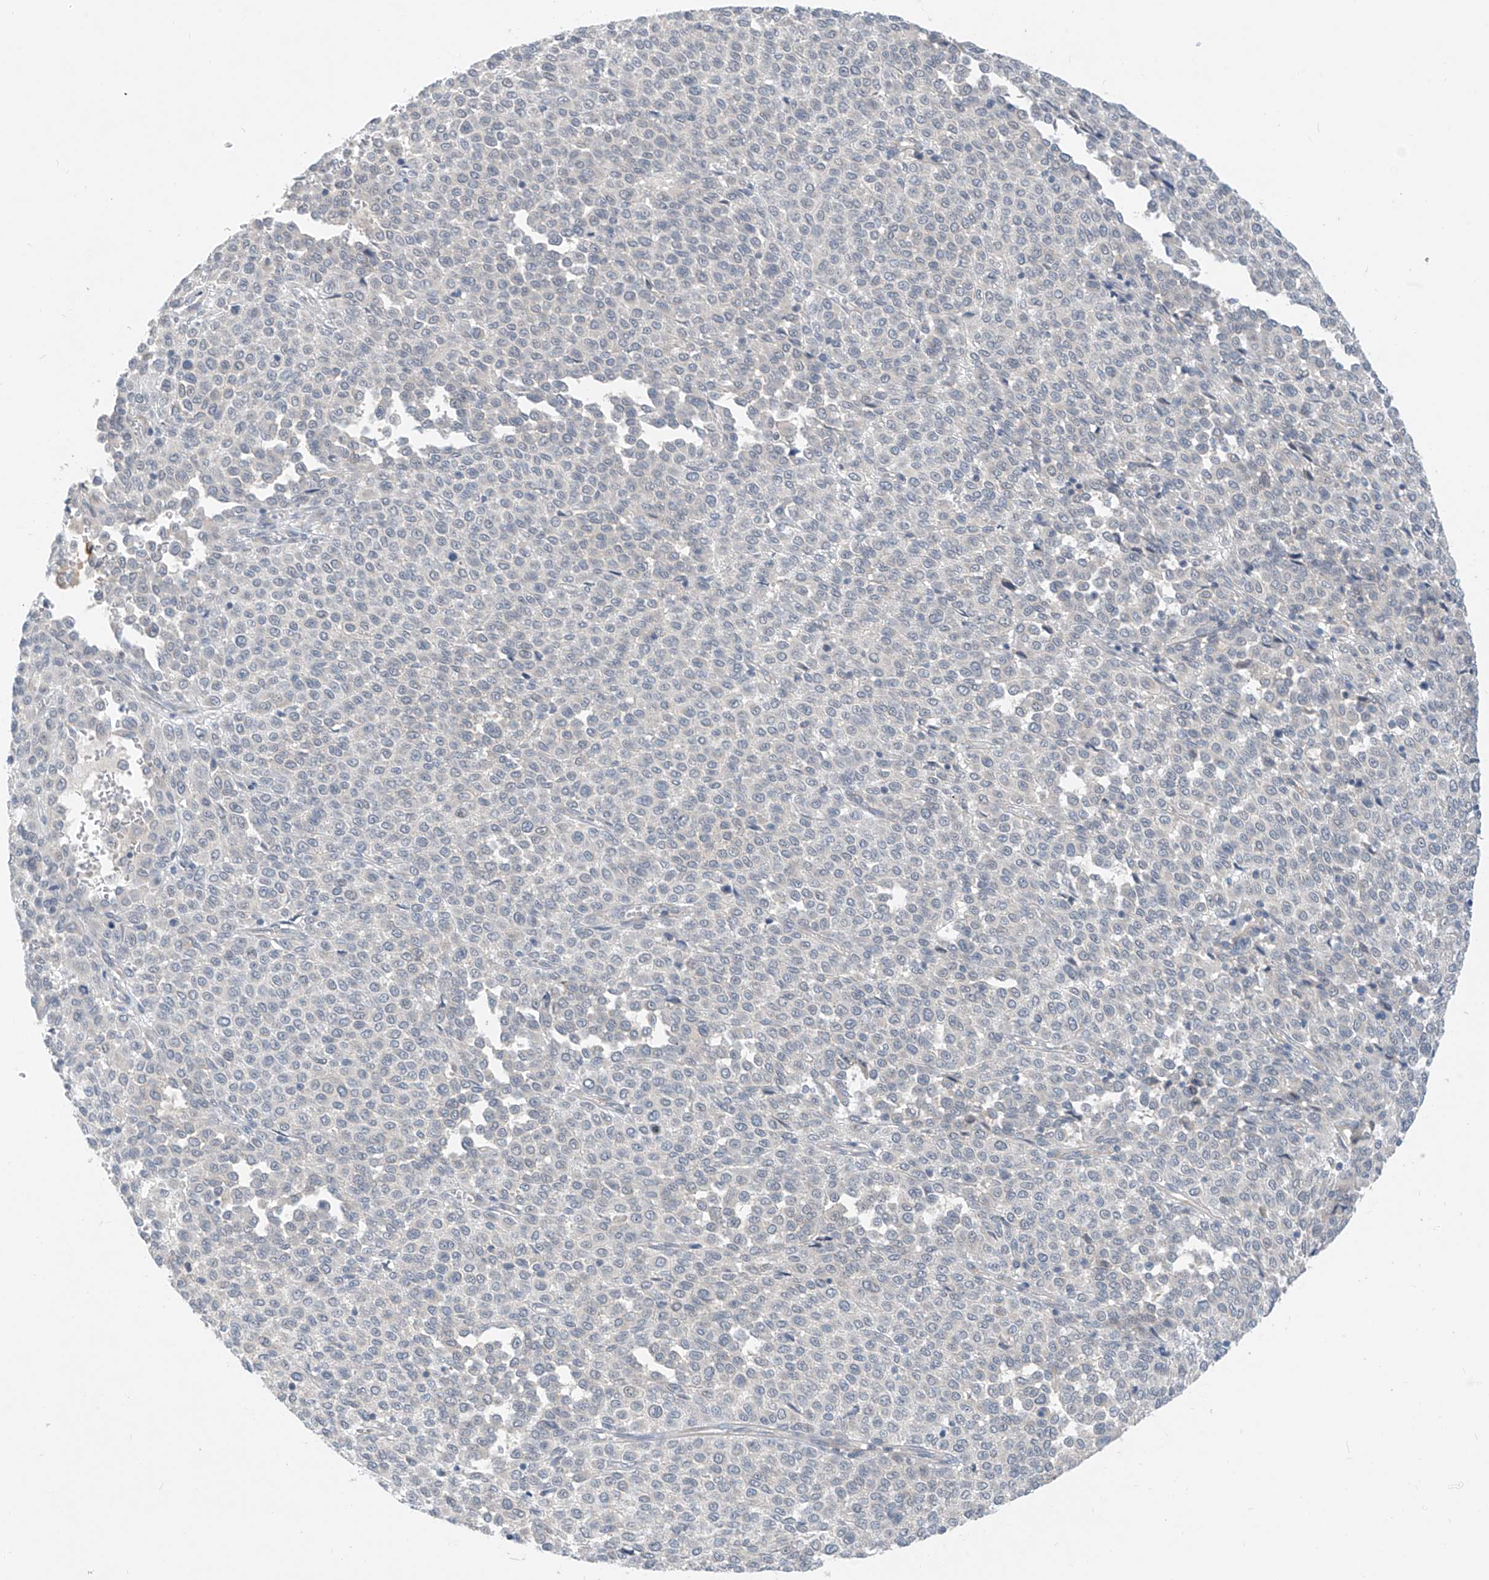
{"staining": {"intensity": "negative", "quantity": "none", "location": "none"}, "tissue": "melanoma", "cell_type": "Tumor cells", "image_type": "cancer", "snomed": [{"axis": "morphology", "description": "Malignant melanoma, Metastatic site"}, {"axis": "topography", "description": "Pancreas"}], "caption": "IHC of malignant melanoma (metastatic site) reveals no staining in tumor cells.", "gene": "ABLIM2", "patient": {"sex": "female", "age": 30}}